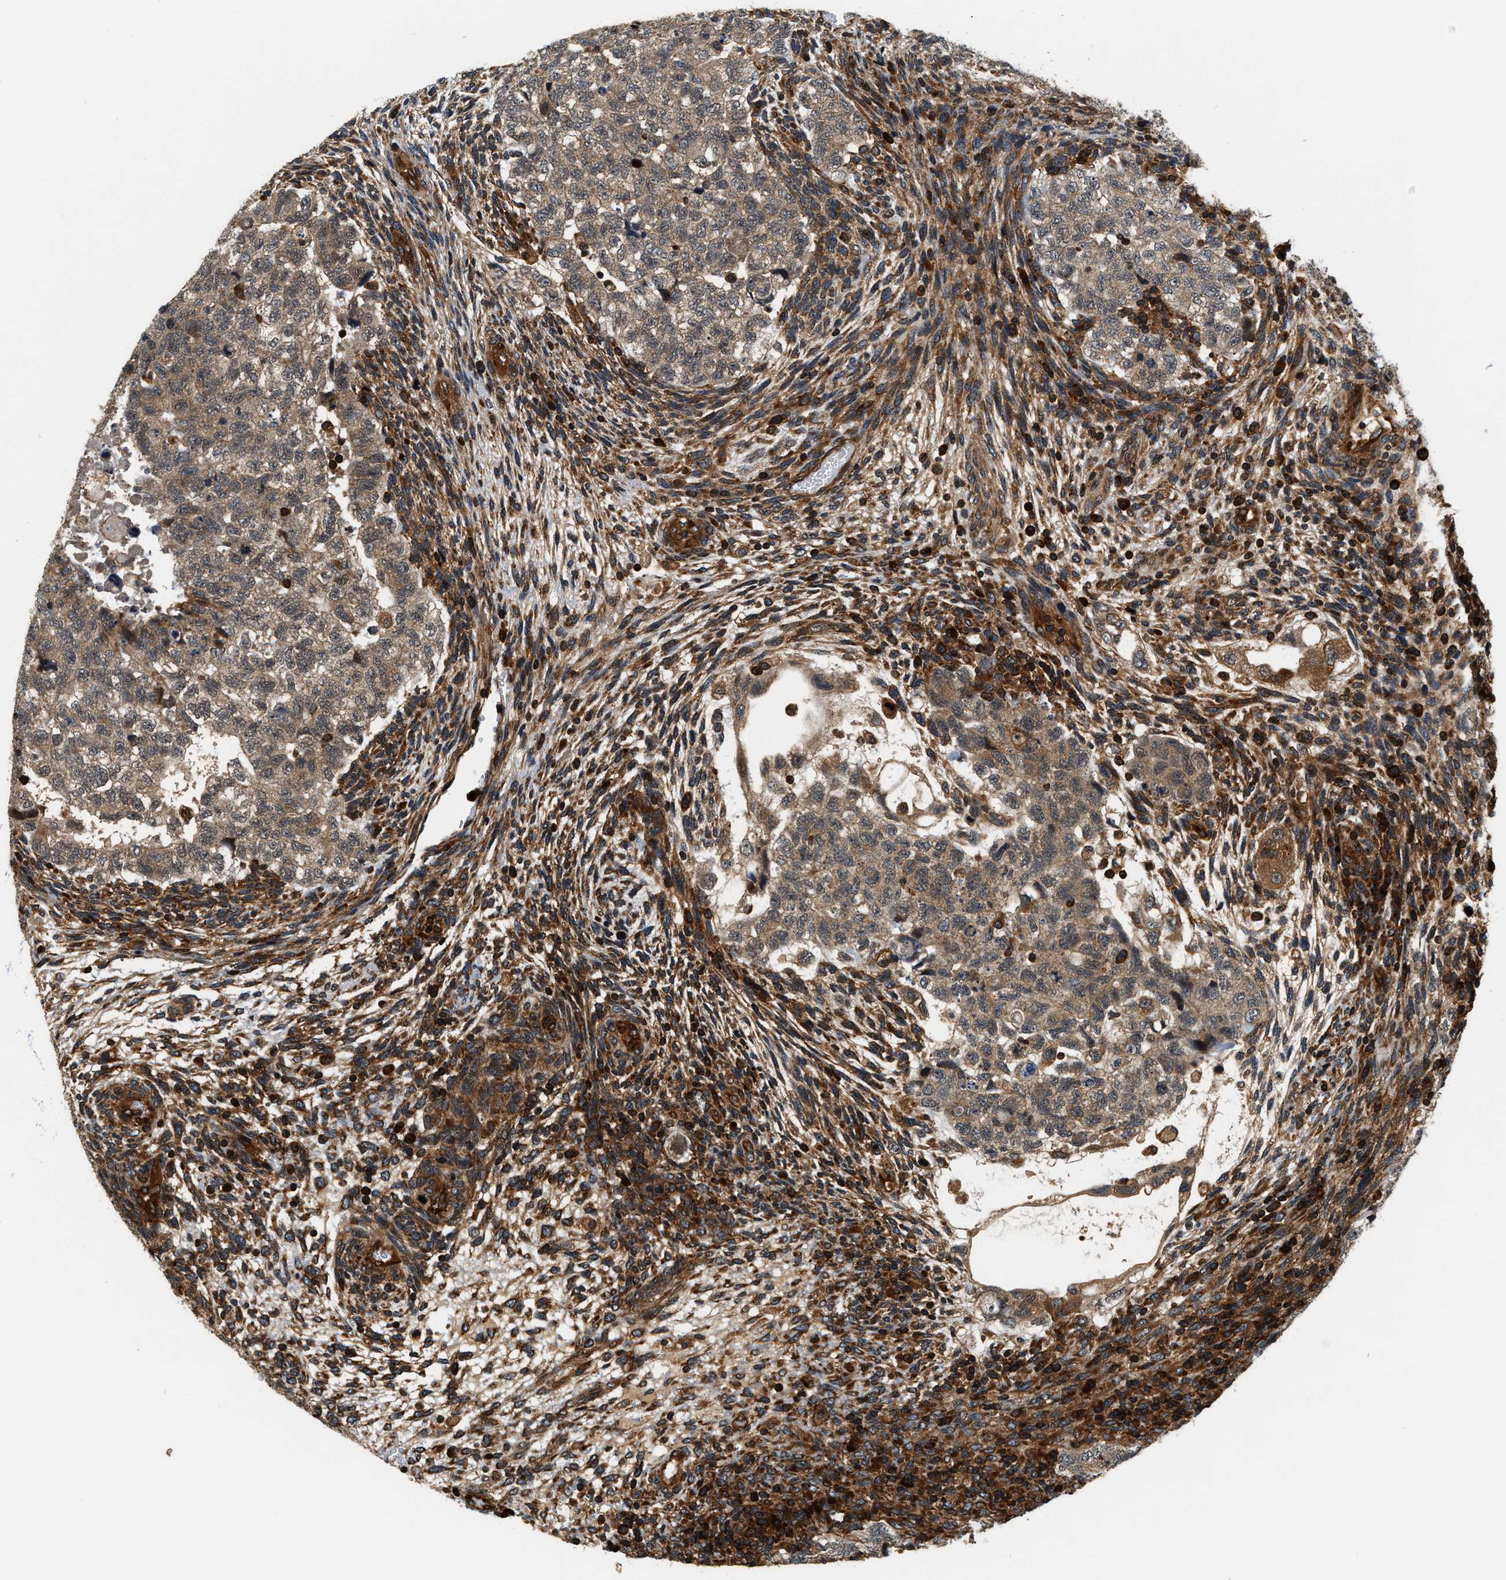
{"staining": {"intensity": "moderate", "quantity": ">75%", "location": "cytoplasmic/membranous"}, "tissue": "testis cancer", "cell_type": "Tumor cells", "image_type": "cancer", "snomed": [{"axis": "morphology", "description": "Carcinoma, Embryonal, NOS"}, {"axis": "topography", "description": "Testis"}], "caption": "Brown immunohistochemical staining in human testis embryonal carcinoma shows moderate cytoplasmic/membranous positivity in approximately >75% of tumor cells.", "gene": "SAMD9", "patient": {"sex": "male", "age": 36}}